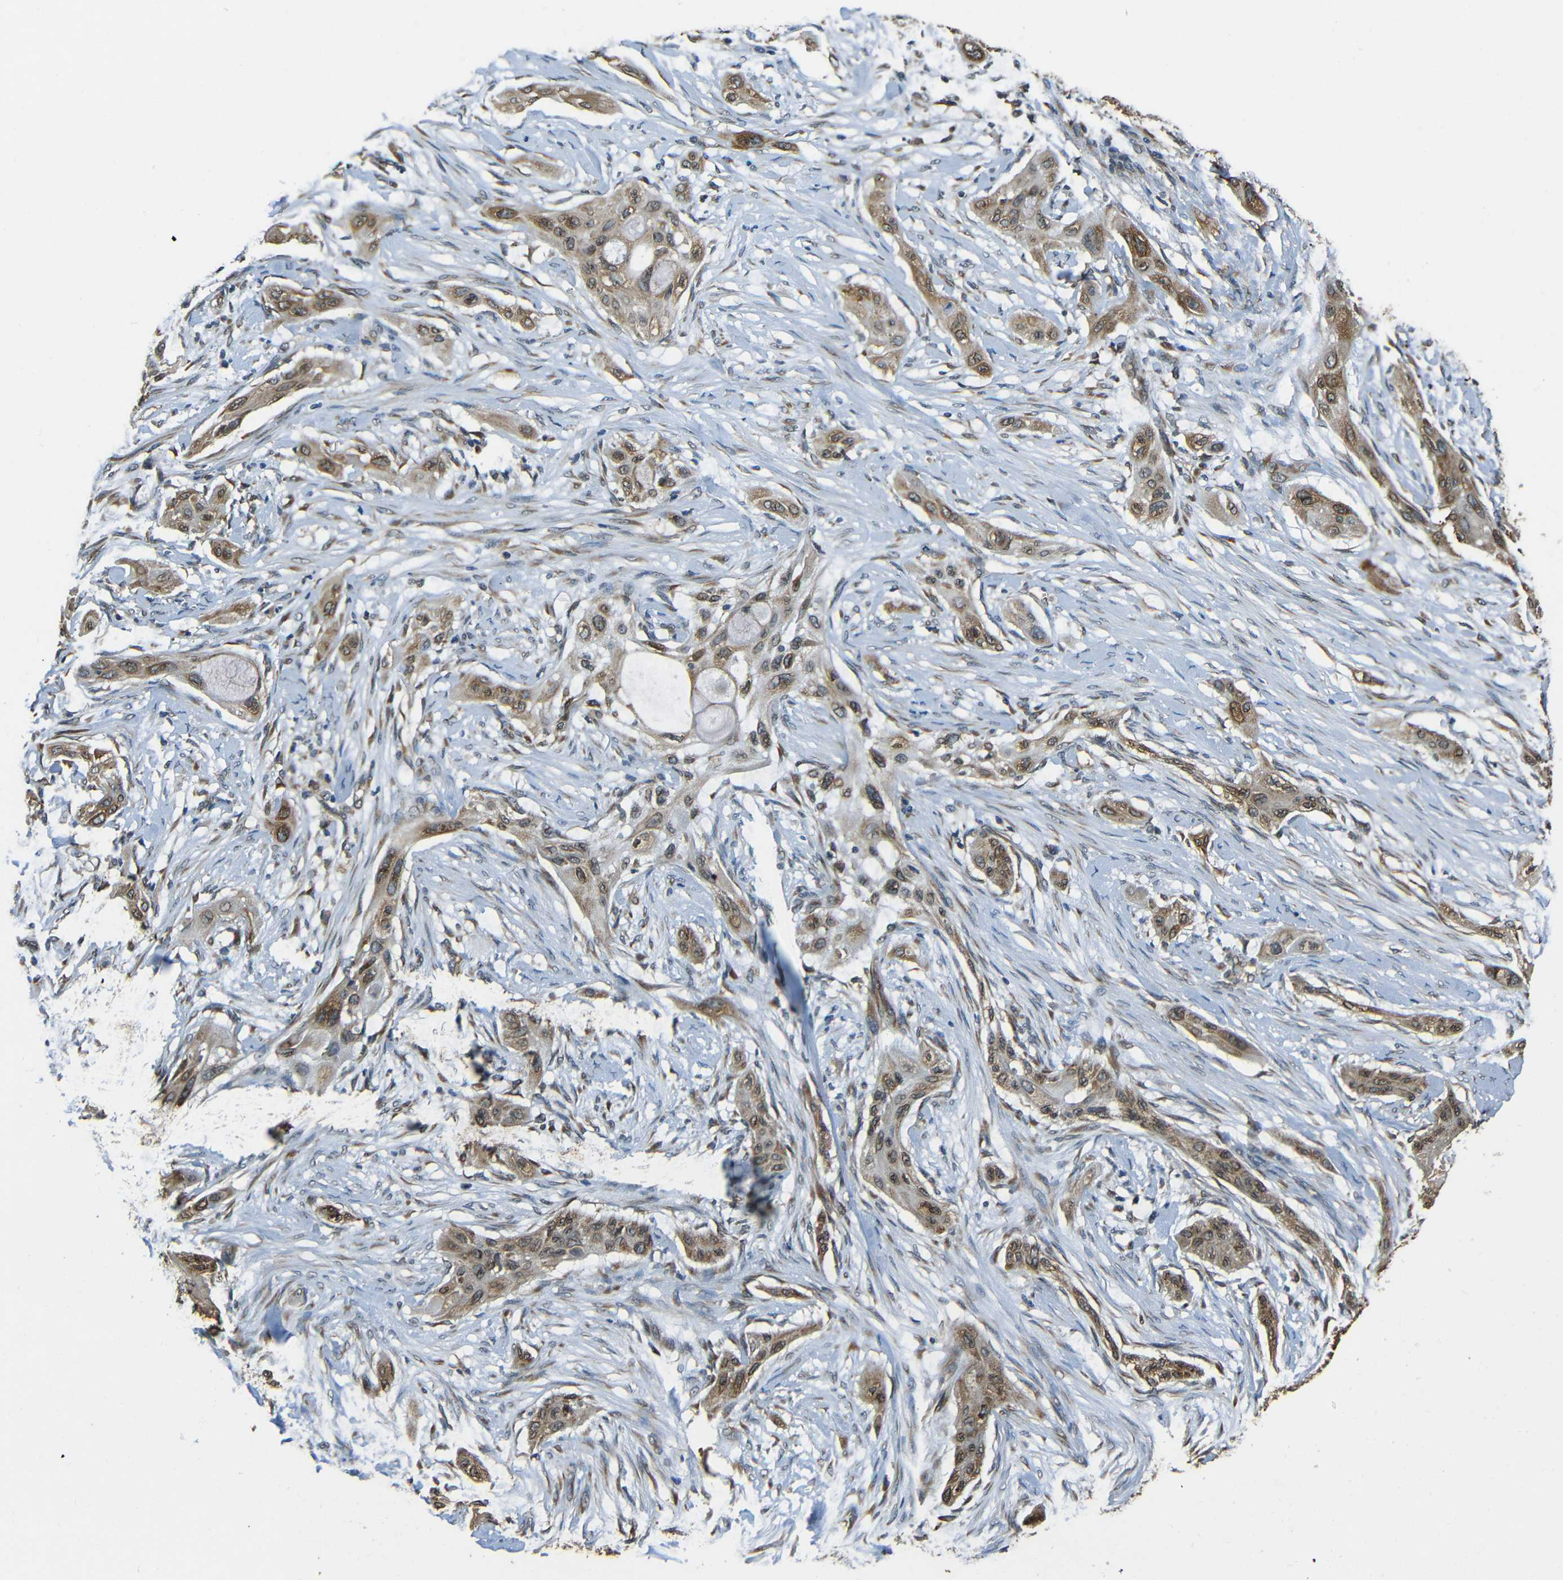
{"staining": {"intensity": "moderate", "quantity": ">75%", "location": "cytoplasmic/membranous"}, "tissue": "lung cancer", "cell_type": "Tumor cells", "image_type": "cancer", "snomed": [{"axis": "morphology", "description": "Squamous cell carcinoma, NOS"}, {"axis": "topography", "description": "Lung"}], "caption": "Protein staining shows moderate cytoplasmic/membranous staining in approximately >75% of tumor cells in squamous cell carcinoma (lung). (IHC, brightfield microscopy, high magnification).", "gene": "VAPB", "patient": {"sex": "female", "age": 47}}